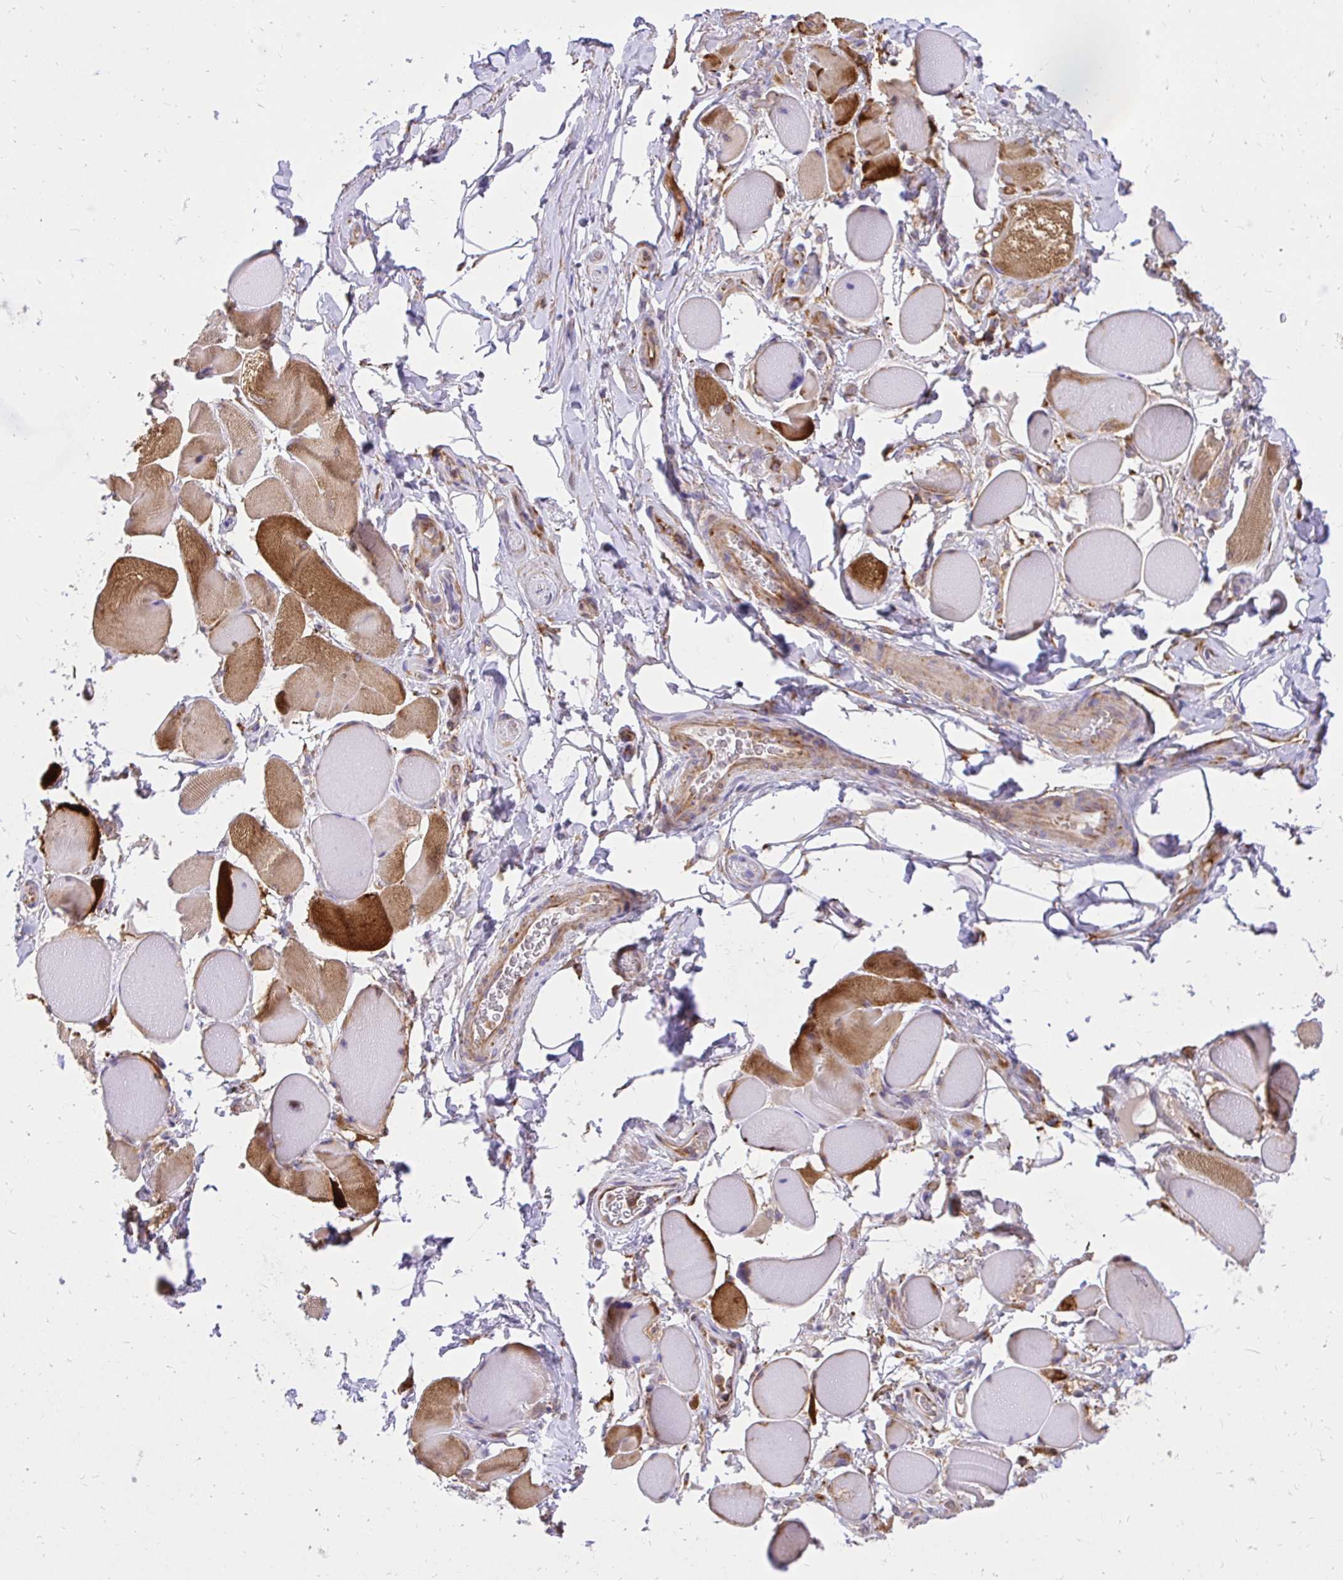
{"staining": {"intensity": "moderate", "quantity": "25%-75%", "location": "cytoplasmic/membranous"}, "tissue": "skeletal muscle", "cell_type": "Myocytes", "image_type": "normal", "snomed": [{"axis": "morphology", "description": "Normal tissue, NOS"}, {"axis": "topography", "description": "Skeletal muscle"}, {"axis": "topography", "description": "Anal"}, {"axis": "topography", "description": "Peripheral nerve tissue"}], "caption": "A brown stain highlights moderate cytoplasmic/membranous positivity of a protein in myocytes of benign human skeletal muscle. Immunohistochemistry stains the protein in brown and the nuclei are stained blue.", "gene": "ABCB10", "patient": {"sex": "male", "age": 53}}